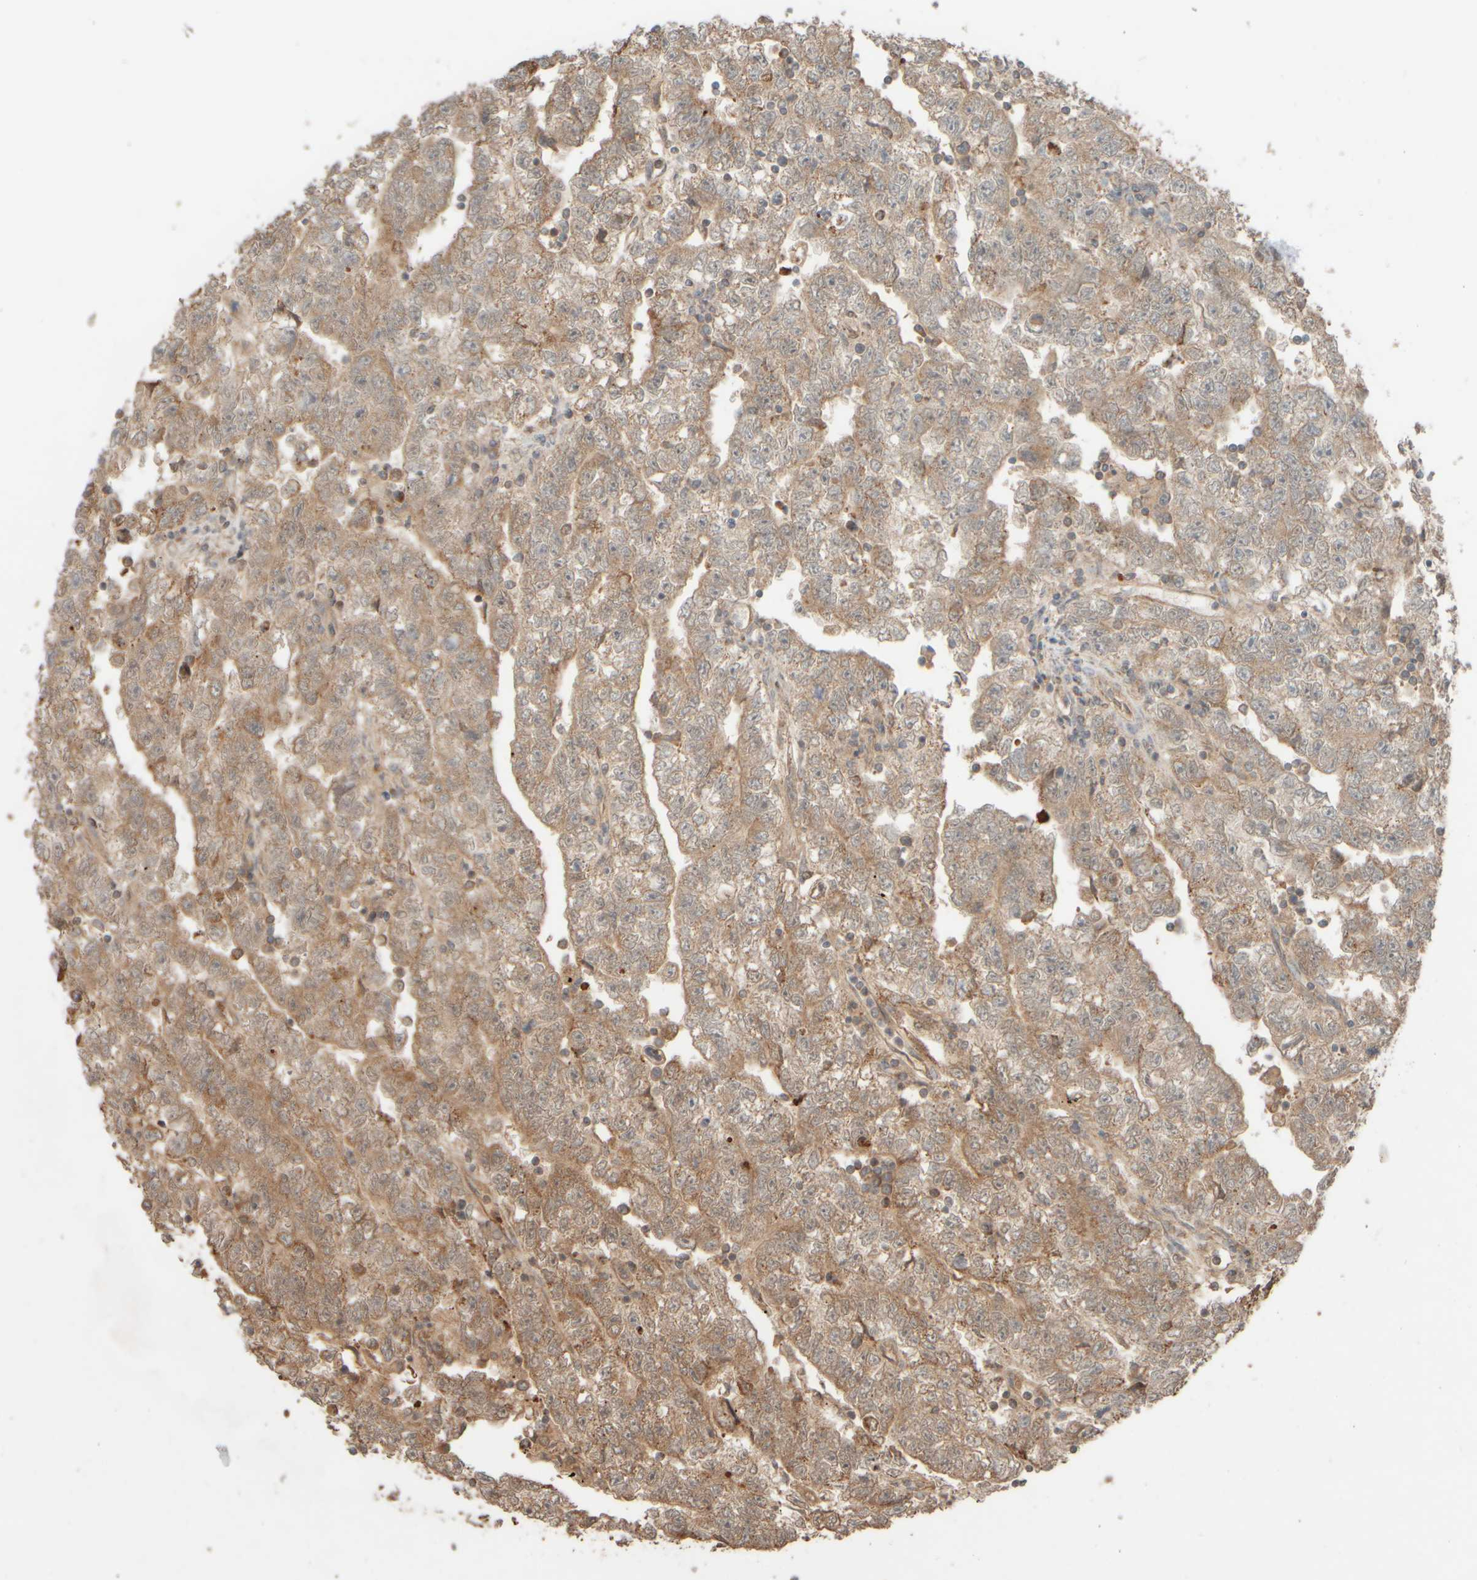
{"staining": {"intensity": "weak", "quantity": ">75%", "location": "cytoplasmic/membranous"}, "tissue": "testis cancer", "cell_type": "Tumor cells", "image_type": "cancer", "snomed": [{"axis": "morphology", "description": "Carcinoma, Embryonal, NOS"}, {"axis": "topography", "description": "Testis"}], "caption": "Testis cancer (embryonal carcinoma) tissue displays weak cytoplasmic/membranous staining in about >75% of tumor cells", "gene": "EIF2B3", "patient": {"sex": "male", "age": 25}}